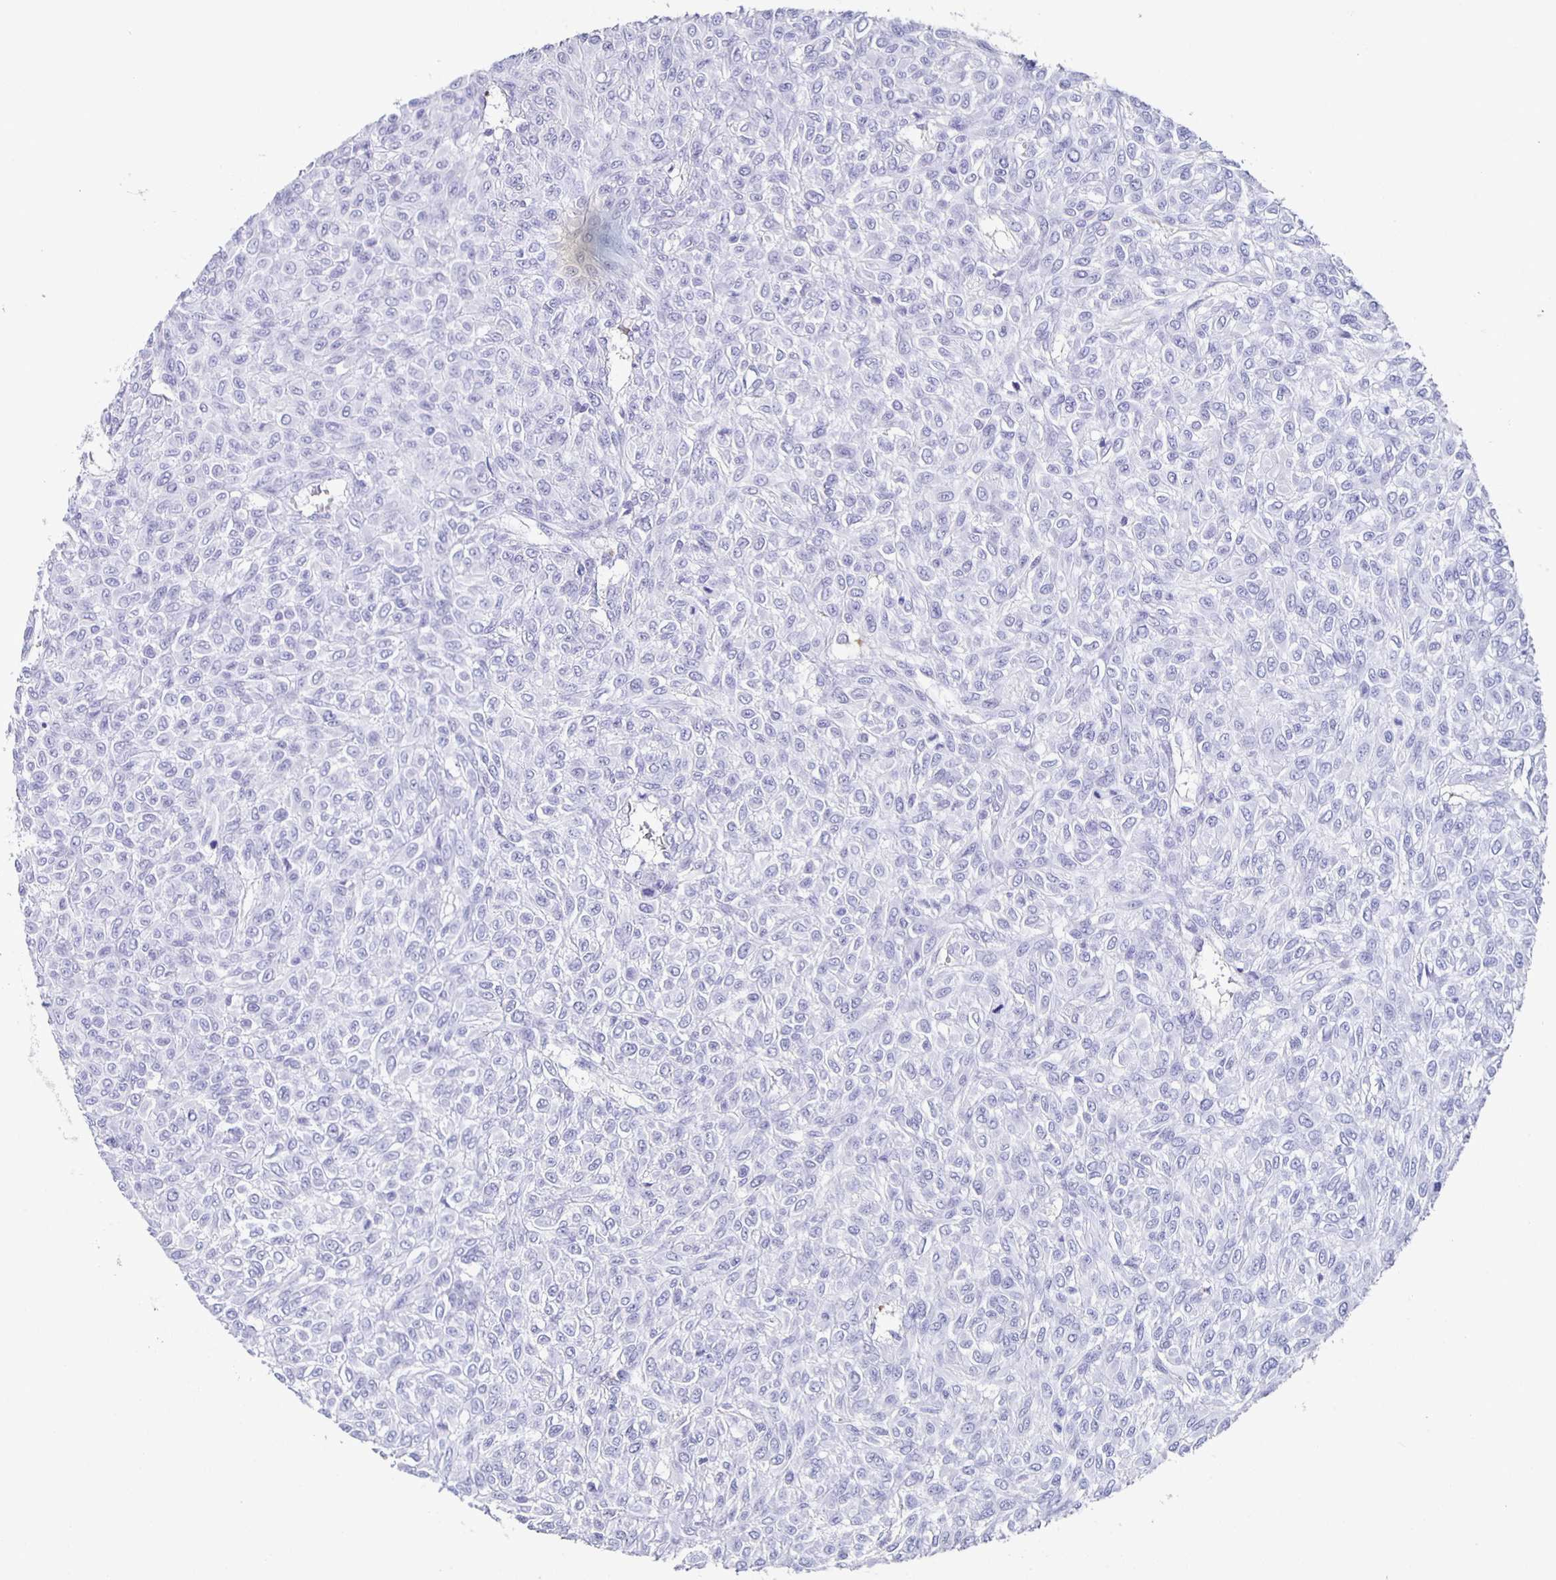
{"staining": {"intensity": "negative", "quantity": "none", "location": "none"}, "tissue": "renal cancer", "cell_type": "Tumor cells", "image_type": "cancer", "snomed": [{"axis": "morphology", "description": "Adenocarcinoma, NOS"}, {"axis": "topography", "description": "Kidney"}], "caption": "Immunohistochemistry (IHC) image of neoplastic tissue: human renal cancer (adenocarcinoma) stained with DAB (3,3'-diaminobenzidine) shows no significant protein positivity in tumor cells.", "gene": "FGA", "patient": {"sex": "male", "age": 58}}